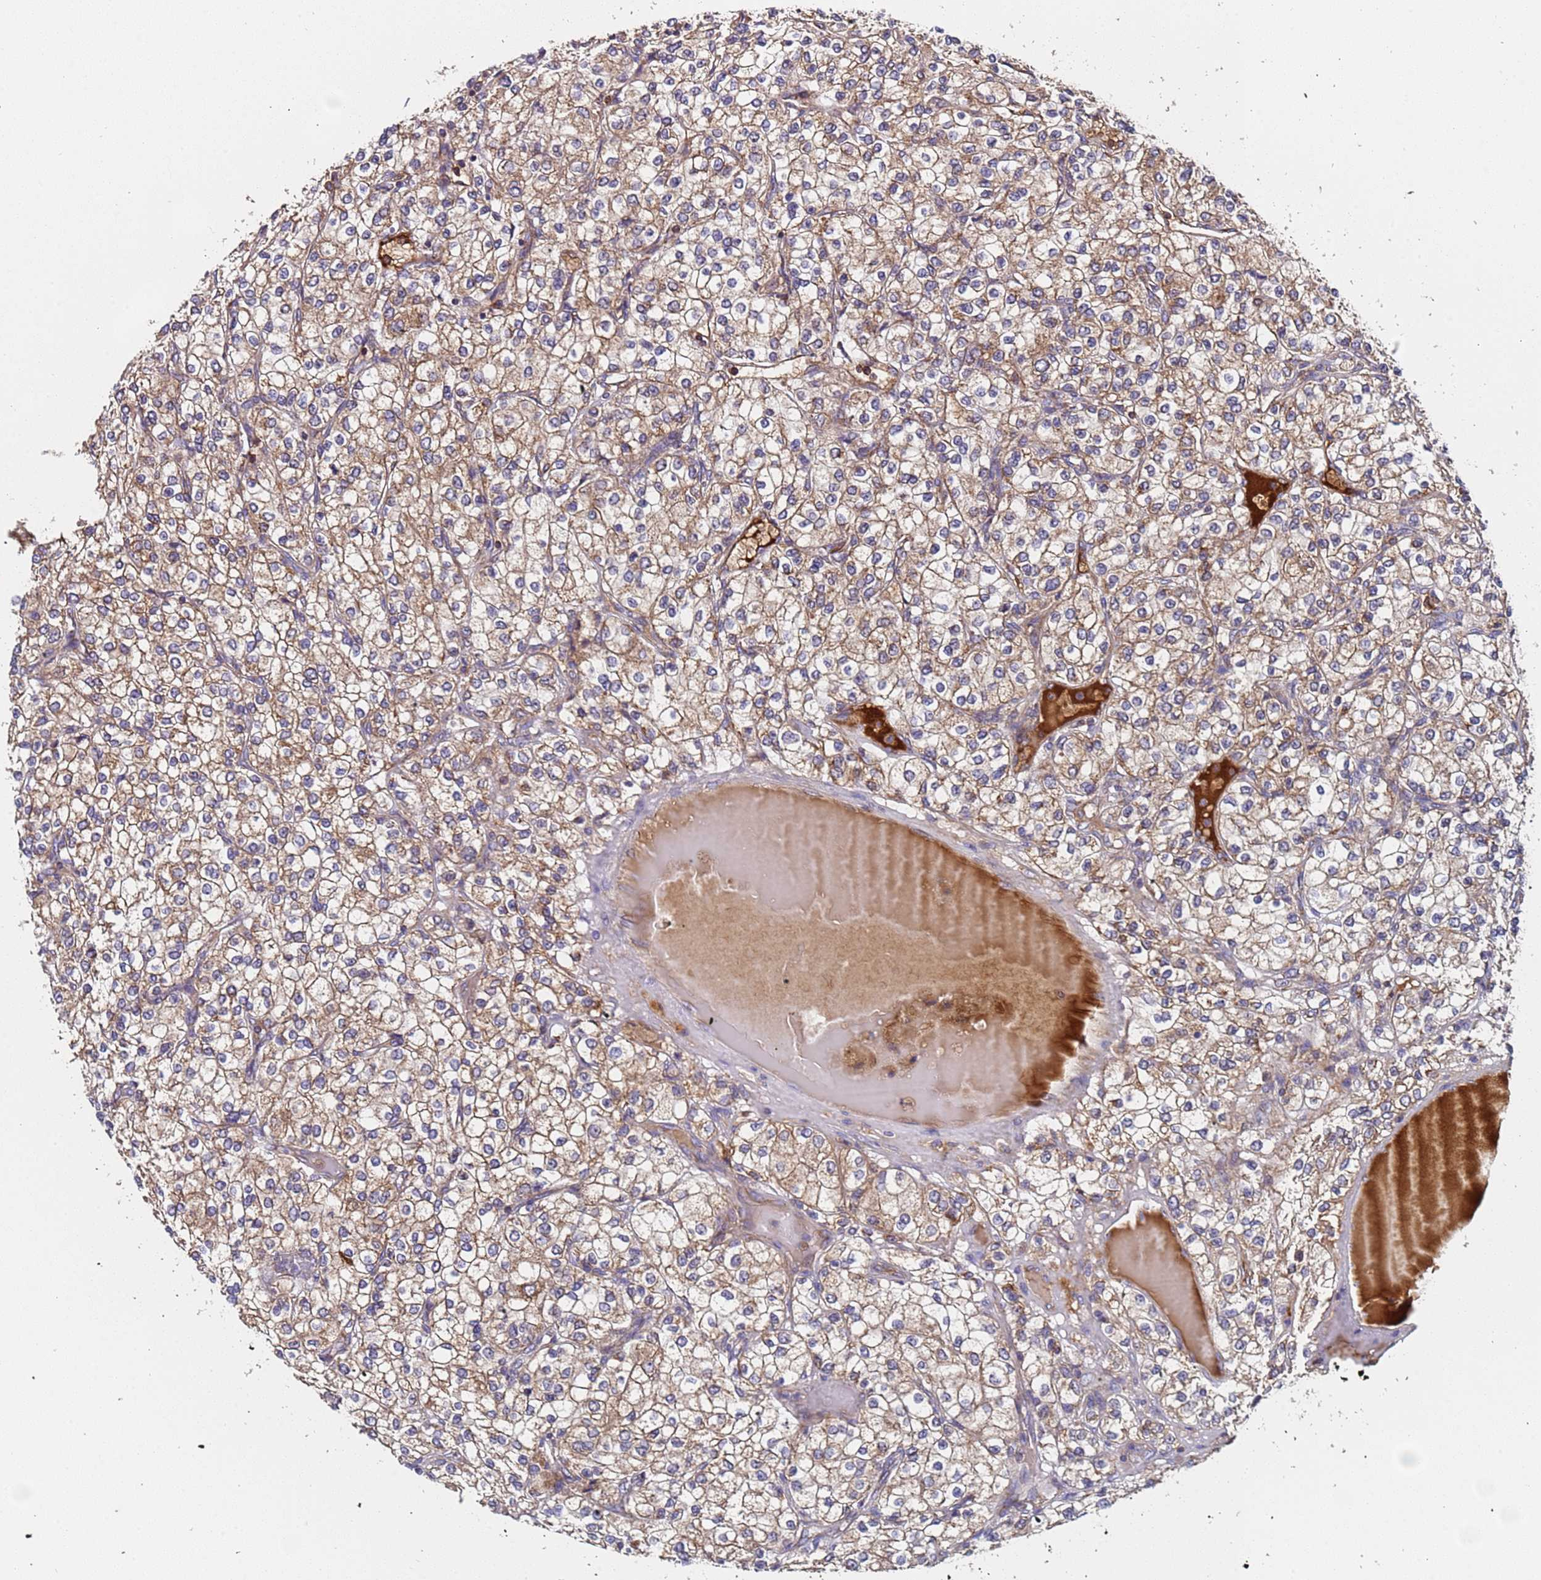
{"staining": {"intensity": "moderate", "quantity": "25%-75%", "location": "cytoplasmic/membranous"}, "tissue": "renal cancer", "cell_type": "Tumor cells", "image_type": "cancer", "snomed": [{"axis": "morphology", "description": "Adenocarcinoma, NOS"}, {"axis": "topography", "description": "Kidney"}], "caption": "Immunohistochemistry micrograph of renal adenocarcinoma stained for a protein (brown), which demonstrates medium levels of moderate cytoplasmic/membranous expression in about 25%-75% of tumor cells.", "gene": "TMEM126A", "patient": {"sex": "male", "age": 80}}